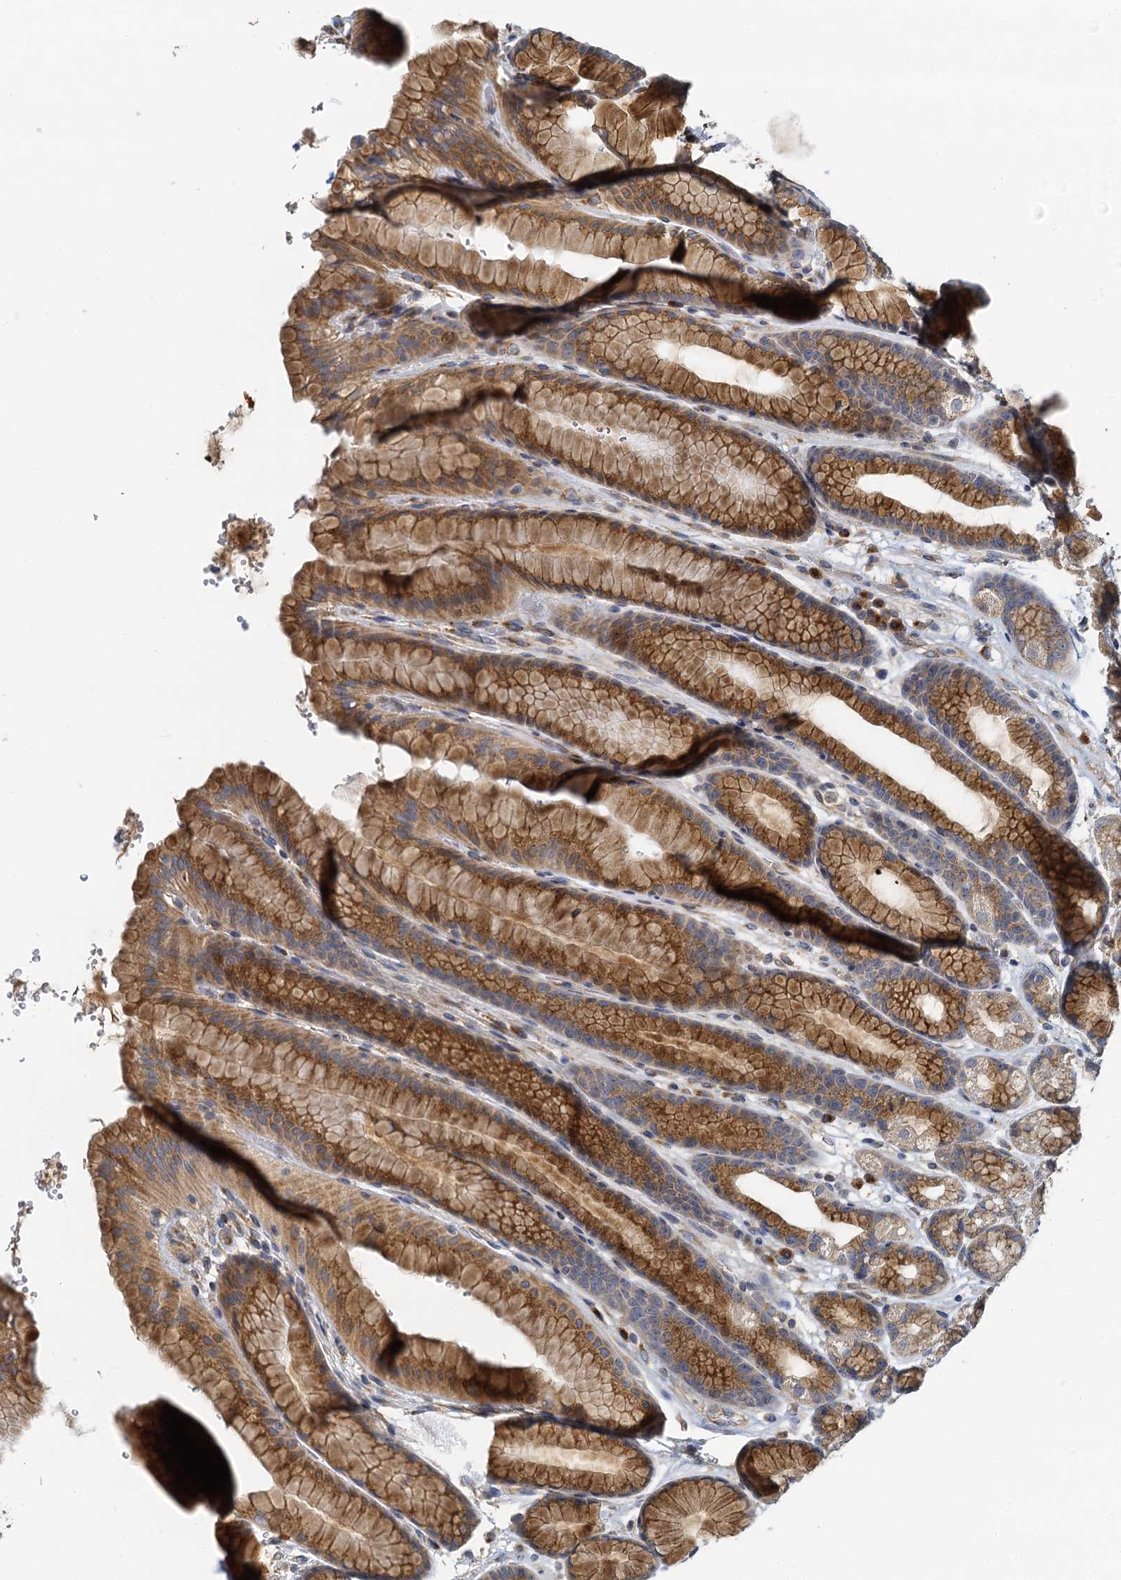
{"staining": {"intensity": "strong", "quantity": ">75%", "location": "cytoplasmic/membranous"}, "tissue": "stomach", "cell_type": "Glandular cells", "image_type": "normal", "snomed": [{"axis": "morphology", "description": "Normal tissue, NOS"}, {"axis": "morphology", "description": "Adenocarcinoma, NOS"}, {"axis": "topography", "description": "Stomach"}], "caption": "Approximately >75% of glandular cells in benign stomach demonstrate strong cytoplasmic/membranous protein staining as visualized by brown immunohistochemical staining.", "gene": "NKAPD1", "patient": {"sex": "male", "age": 57}}